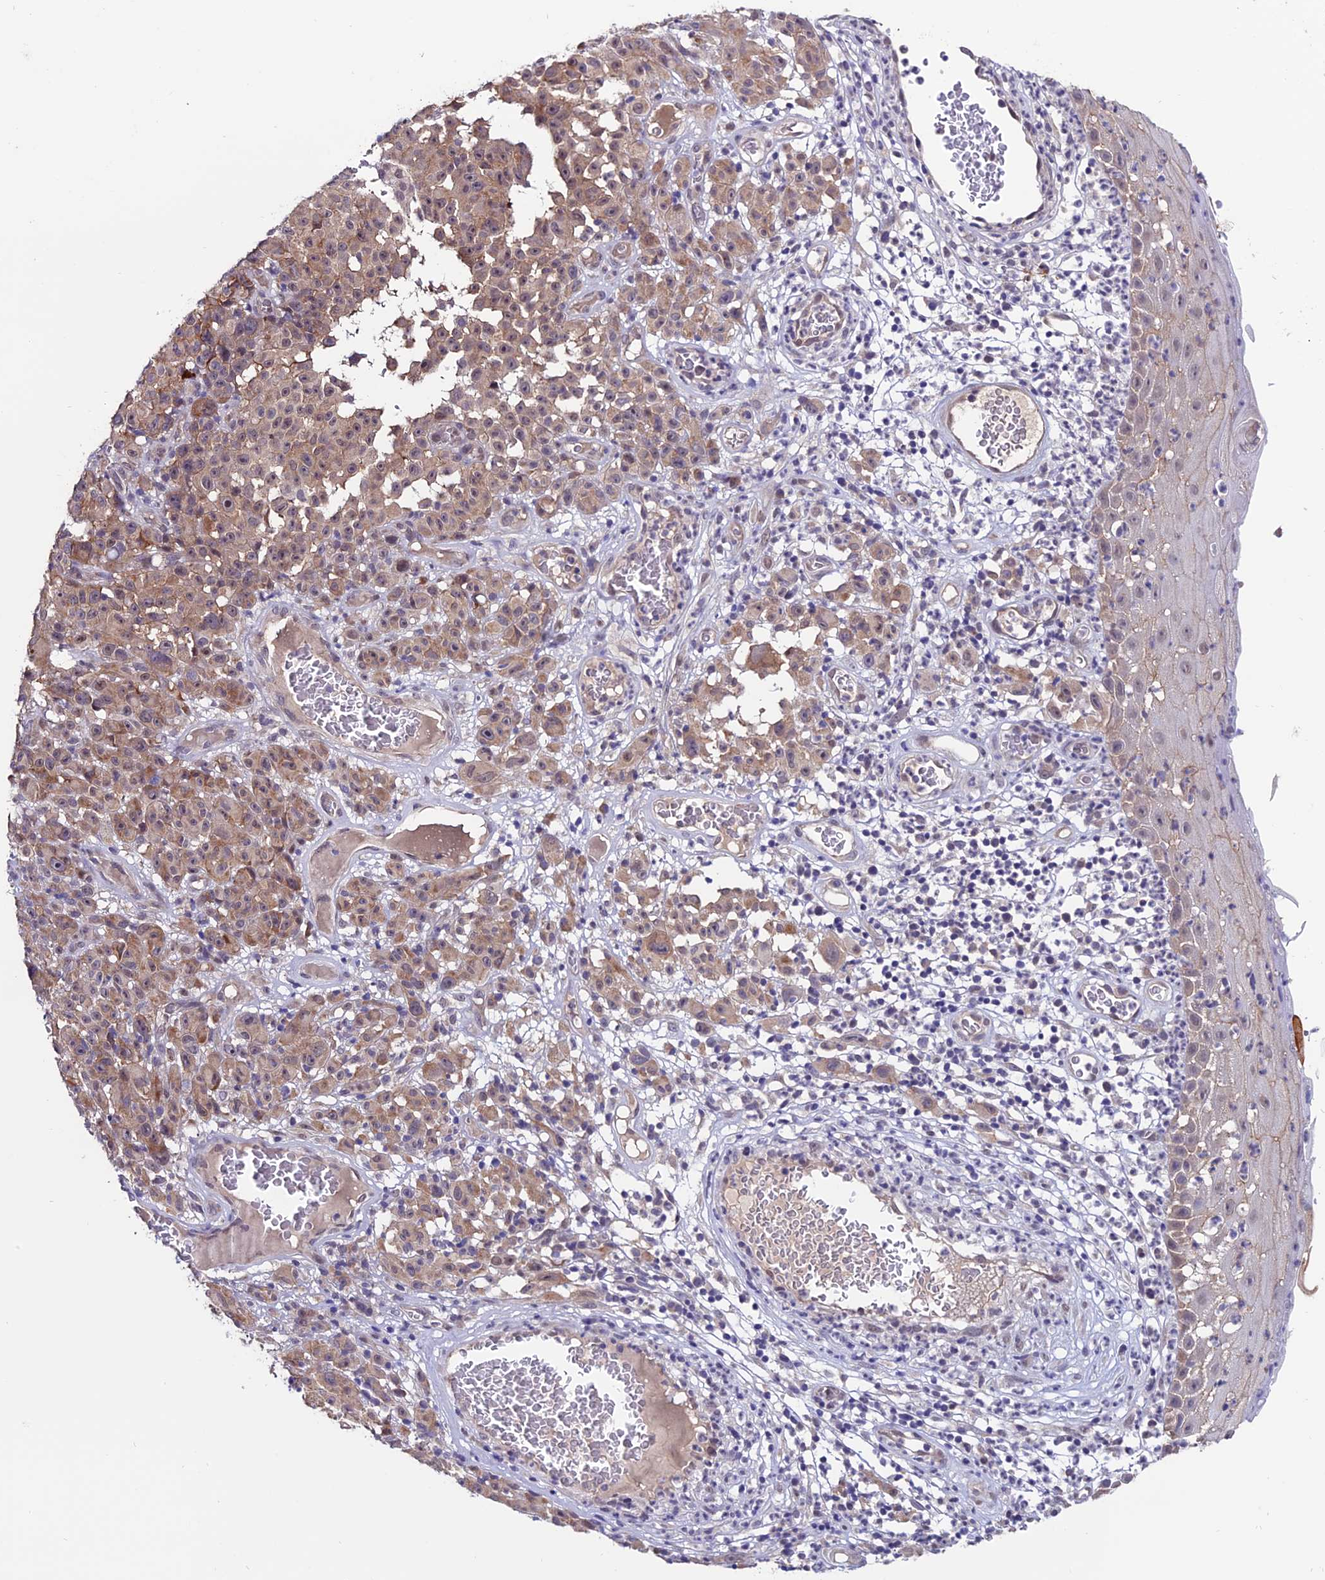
{"staining": {"intensity": "weak", "quantity": ">75%", "location": "cytoplasmic/membranous"}, "tissue": "melanoma", "cell_type": "Tumor cells", "image_type": "cancer", "snomed": [{"axis": "morphology", "description": "Malignant melanoma, NOS"}, {"axis": "topography", "description": "Skin"}], "caption": "A brown stain highlights weak cytoplasmic/membranous expression of a protein in melanoma tumor cells. Immunohistochemistry stains the protein of interest in brown and the nuclei are stained blue.", "gene": "FZD8", "patient": {"sex": "female", "age": 82}}